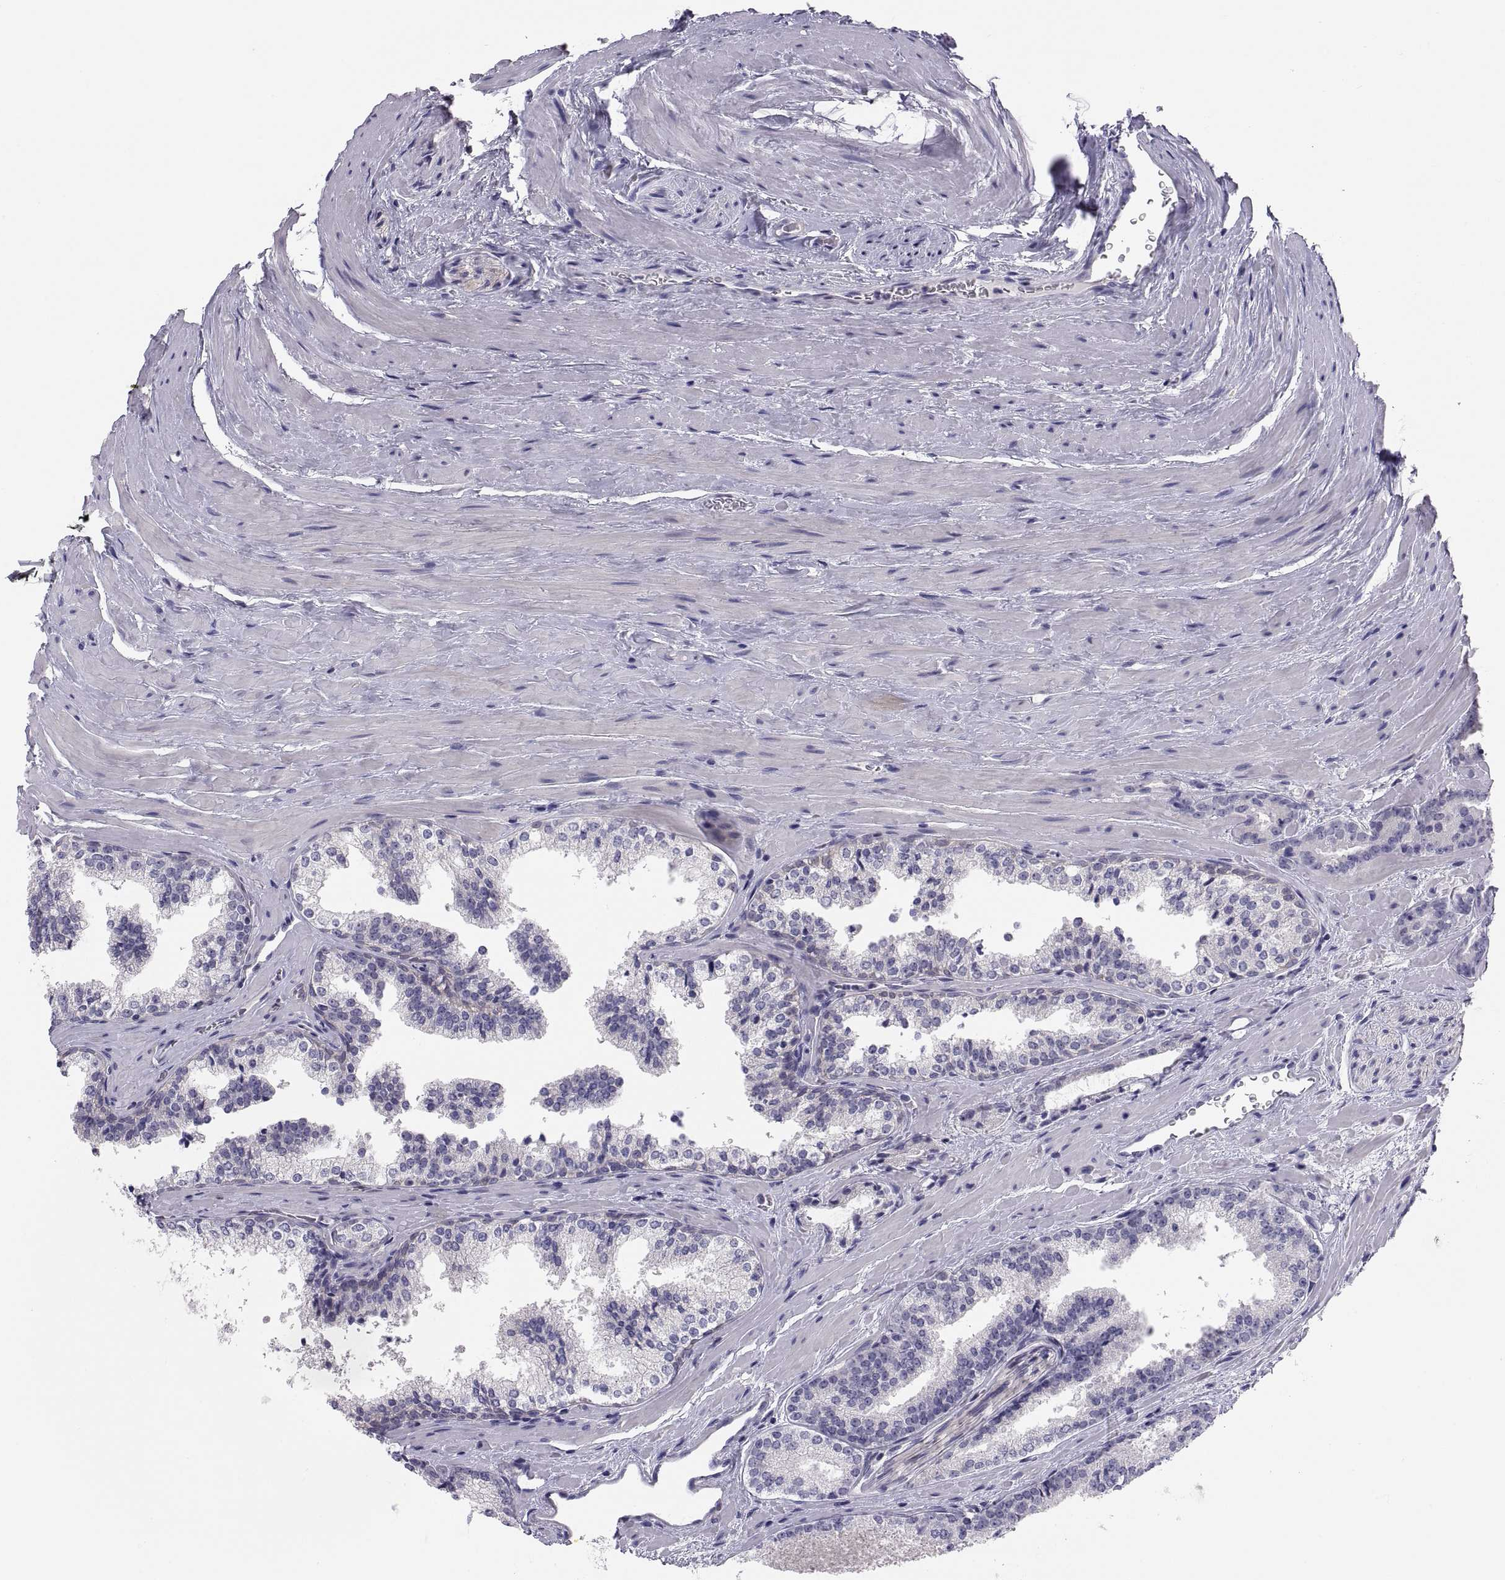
{"staining": {"intensity": "negative", "quantity": "none", "location": "none"}, "tissue": "prostate cancer", "cell_type": "Tumor cells", "image_type": "cancer", "snomed": [{"axis": "morphology", "description": "Adenocarcinoma, NOS"}, {"axis": "morphology", "description": "Adenocarcinoma, High grade"}, {"axis": "topography", "description": "Prostate"}], "caption": "Prostate high-grade adenocarcinoma was stained to show a protein in brown. There is no significant positivity in tumor cells.", "gene": "STRC", "patient": {"sex": "male", "age": 62}}